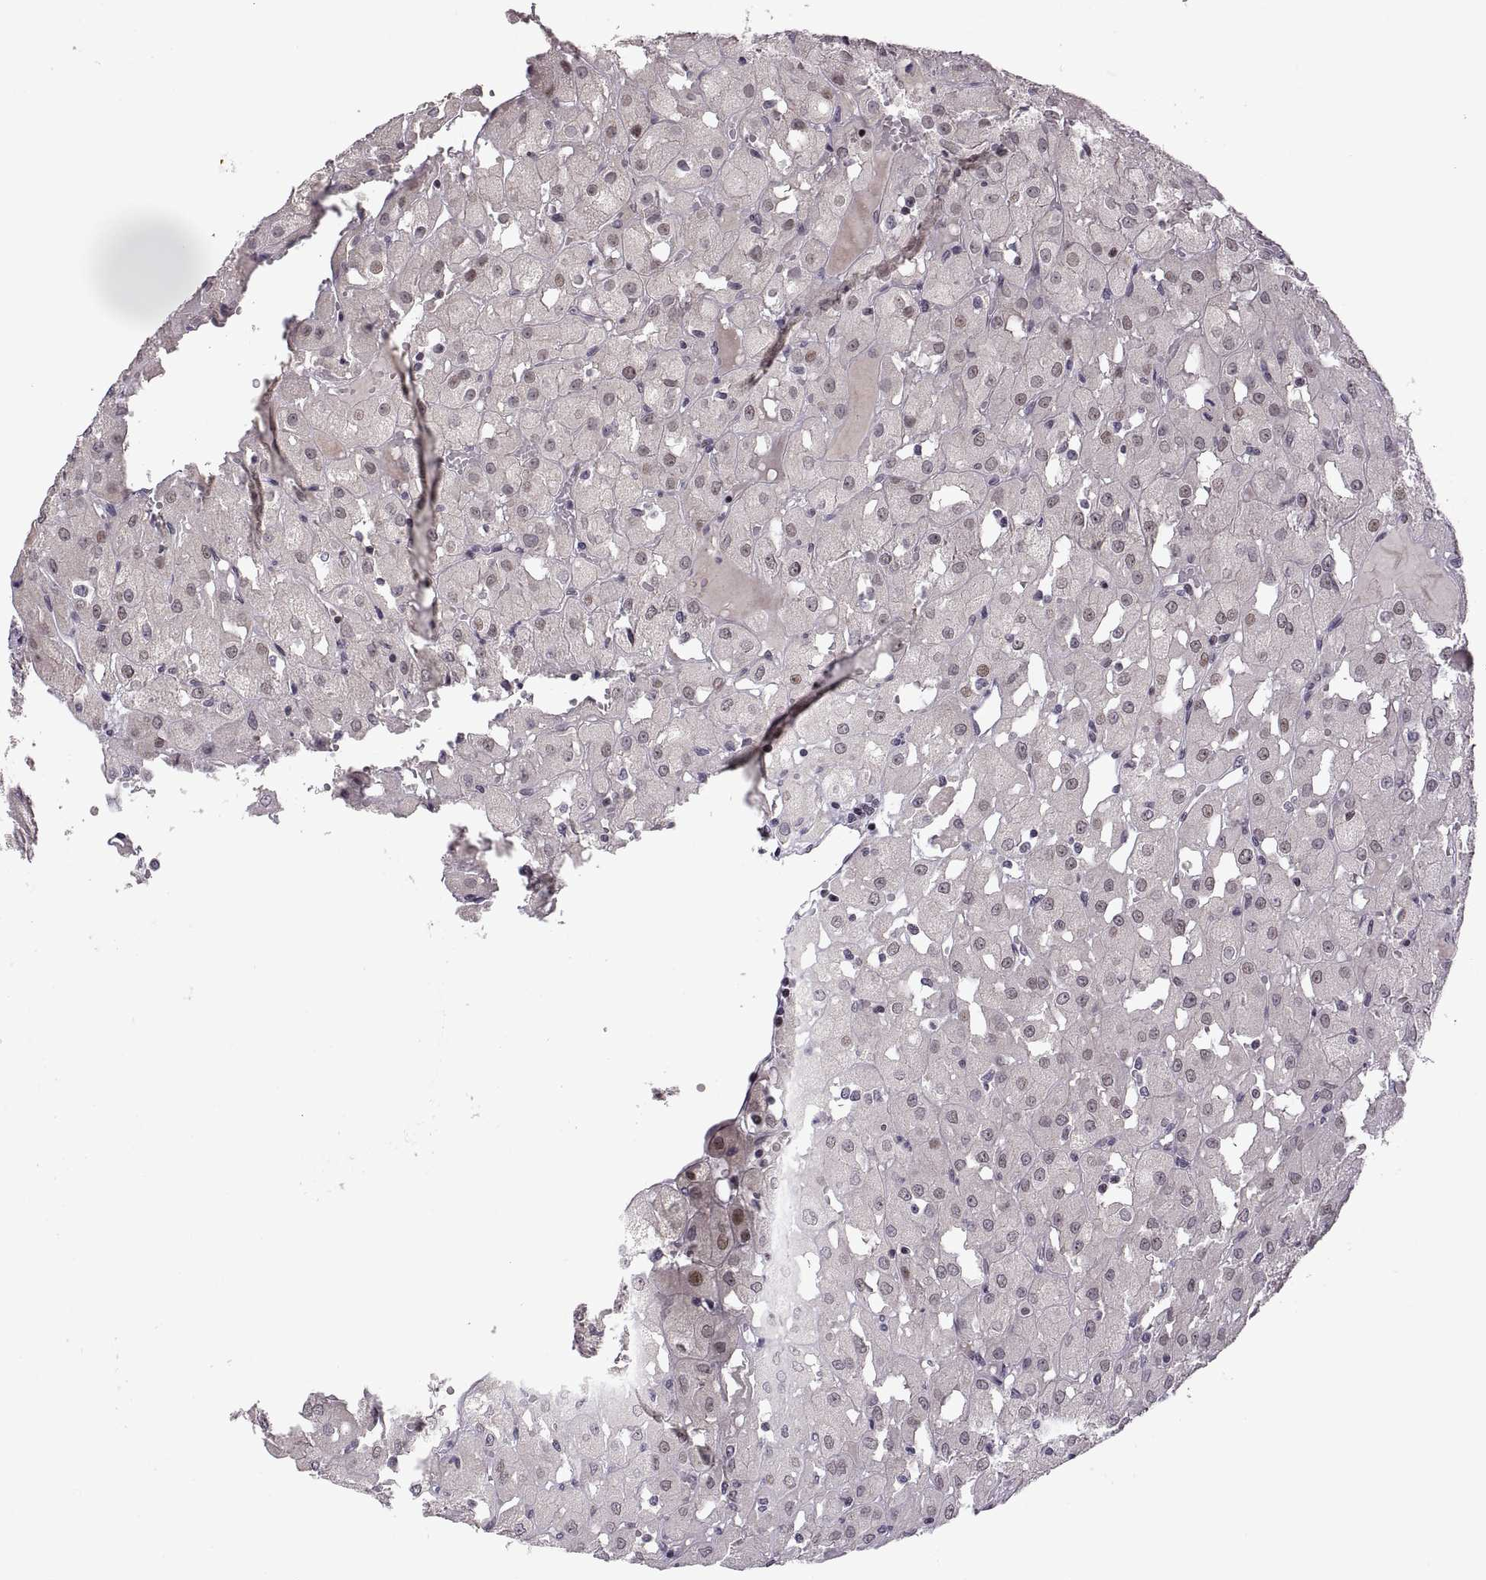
{"staining": {"intensity": "negative", "quantity": "none", "location": "none"}, "tissue": "renal cancer", "cell_type": "Tumor cells", "image_type": "cancer", "snomed": [{"axis": "morphology", "description": "Adenocarcinoma, NOS"}, {"axis": "topography", "description": "Kidney"}], "caption": "This histopathology image is of renal adenocarcinoma stained with immunohistochemistry to label a protein in brown with the nuclei are counter-stained blue. There is no staining in tumor cells.", "gene": "NEK2", "patient": {"sex": "male", "age": 72}}